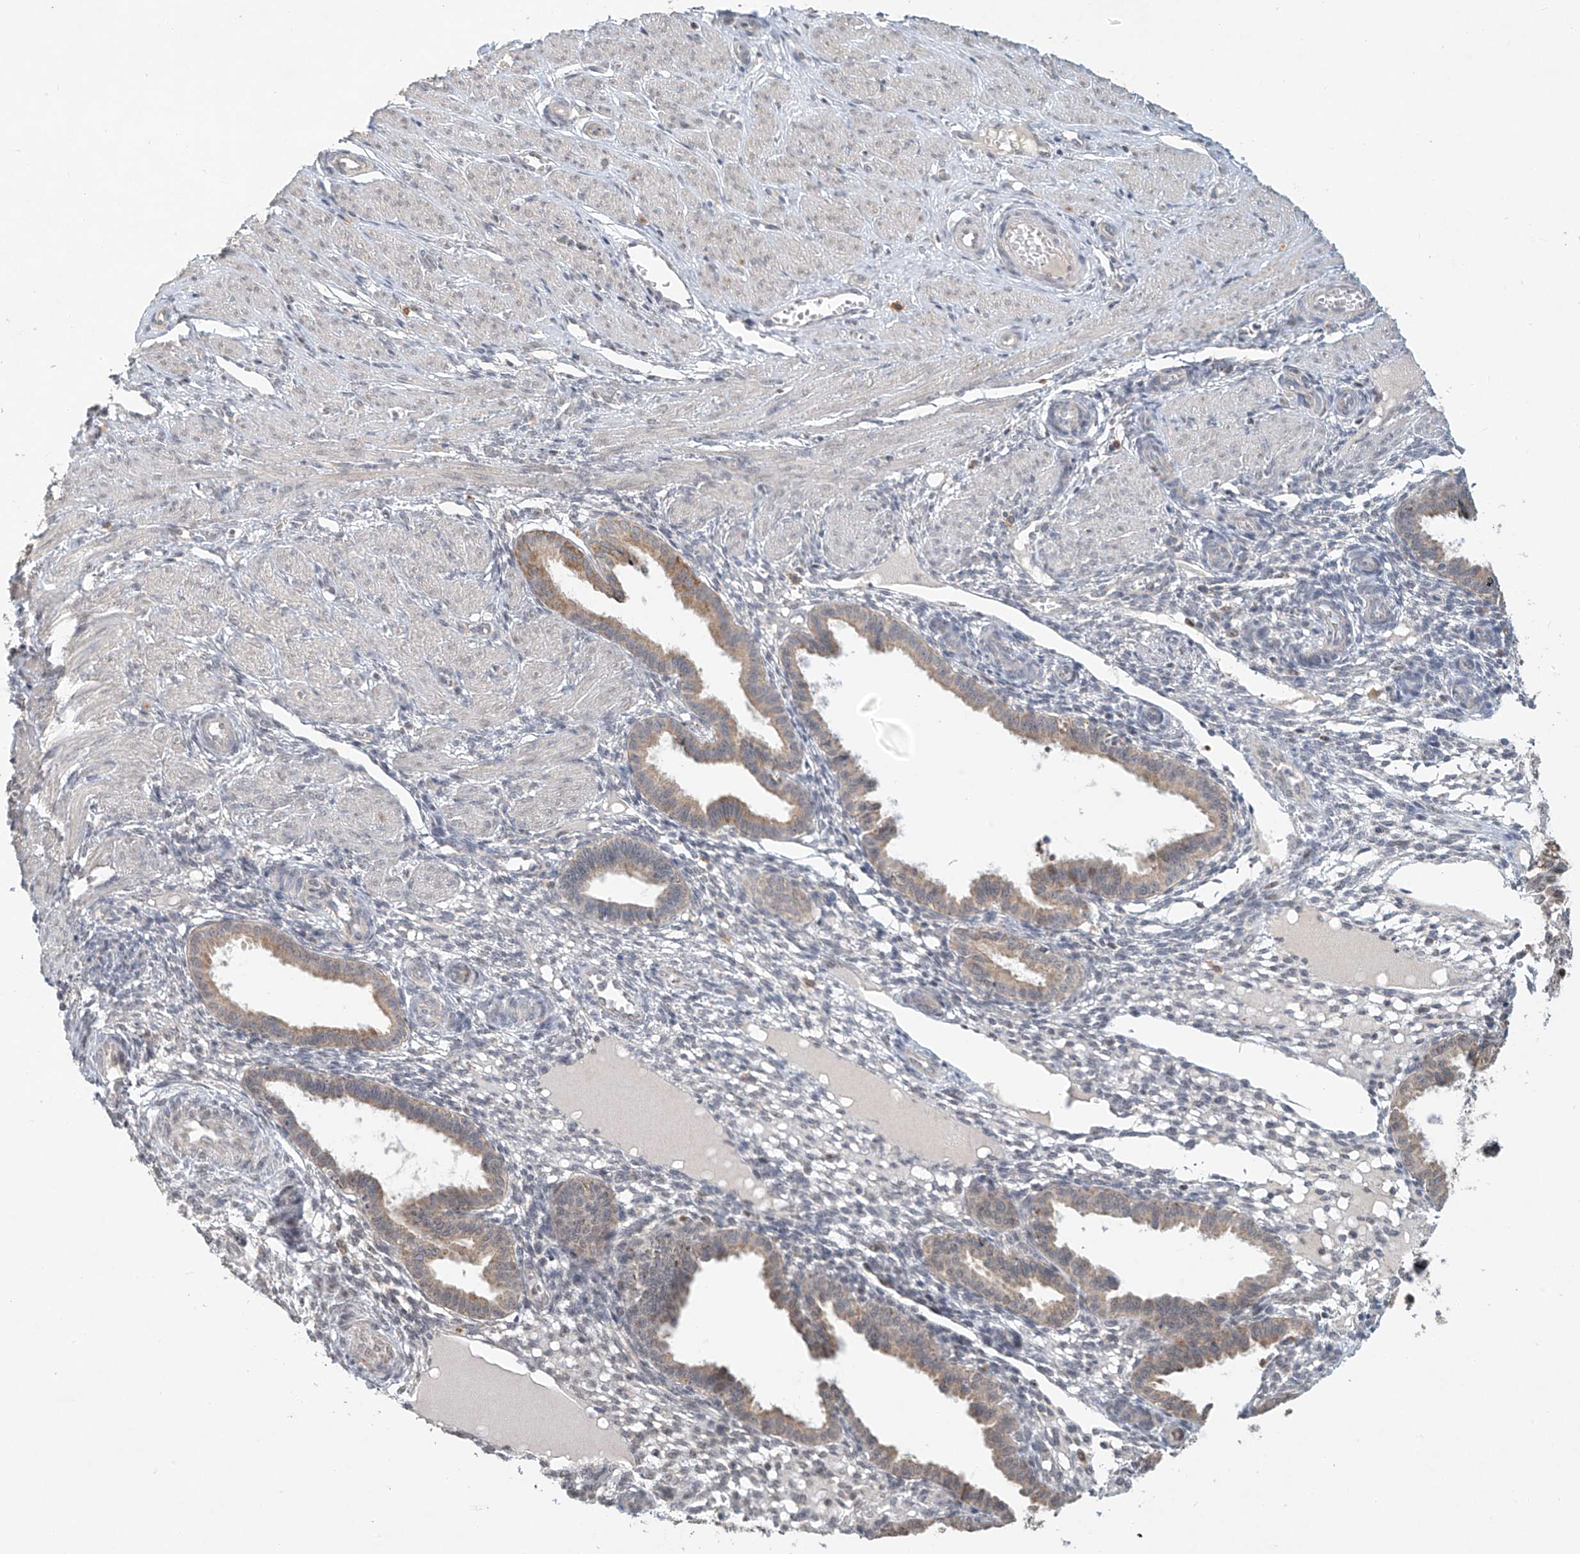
{"staining": {"intensity": "weak", "quantity": "<25%", "location": "nuclear"}, "tissue": "endometrium", "cell_type": "Cells in endometrial stroma", "image_type": "normal", "snomed": [{"axis": "morphology", "description": "Normal tissue, NOS"}, {"axis": "topography", "description": "Endometrium"}], "caption": "Image shows no significant protein expression in cells in endometrial stroma of normal endometrium. The staining was performed using DAB to visualize the protein expression in brown, while the nuclei were stained in blue with hematoxylin (Magnification: 20x).", "gene": "SYTL3", "patient": {"sex": "female", "age": 33}}